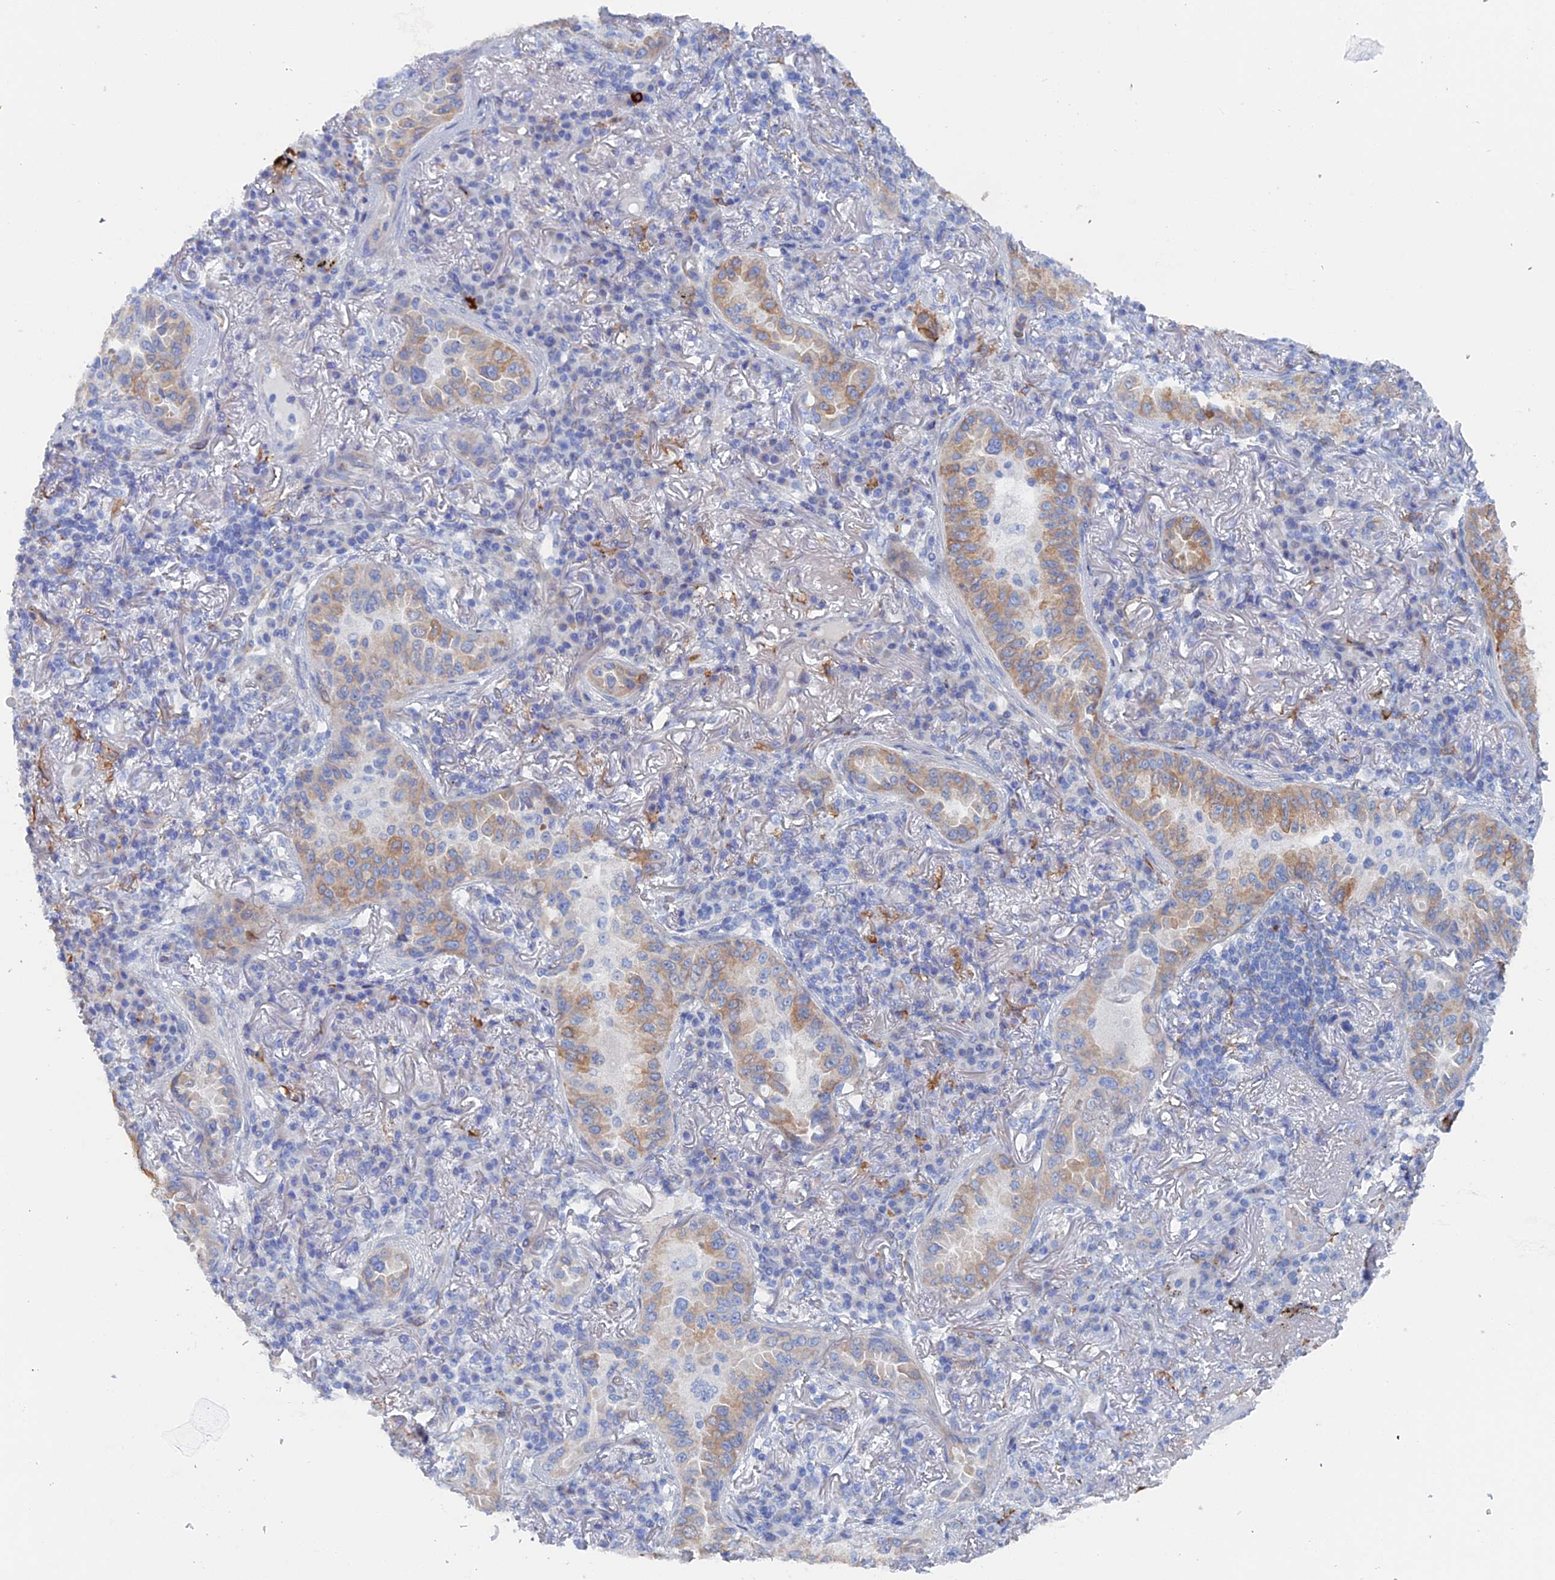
{"staining": {"intensity": "weak", "quantity": "25%-75%", "location": "cytoplasmic/membranous"}, "tissue": "lung cancer", "cell_type": "Tumor cells", "image_type": "cancer", "snomed": [{"axis": "morphology", "description": "Adenocarcinoma, NOS"}, {"axis": "topography", "description": "Lung"}], "caption": "Protein staining exhibits weak cytoplasmic/membranous staining in about 25%-75% of tumor cells in lung adenocarcinoma.", "gene": "COG7", "patient": {"sex": "female", "age": 69}}